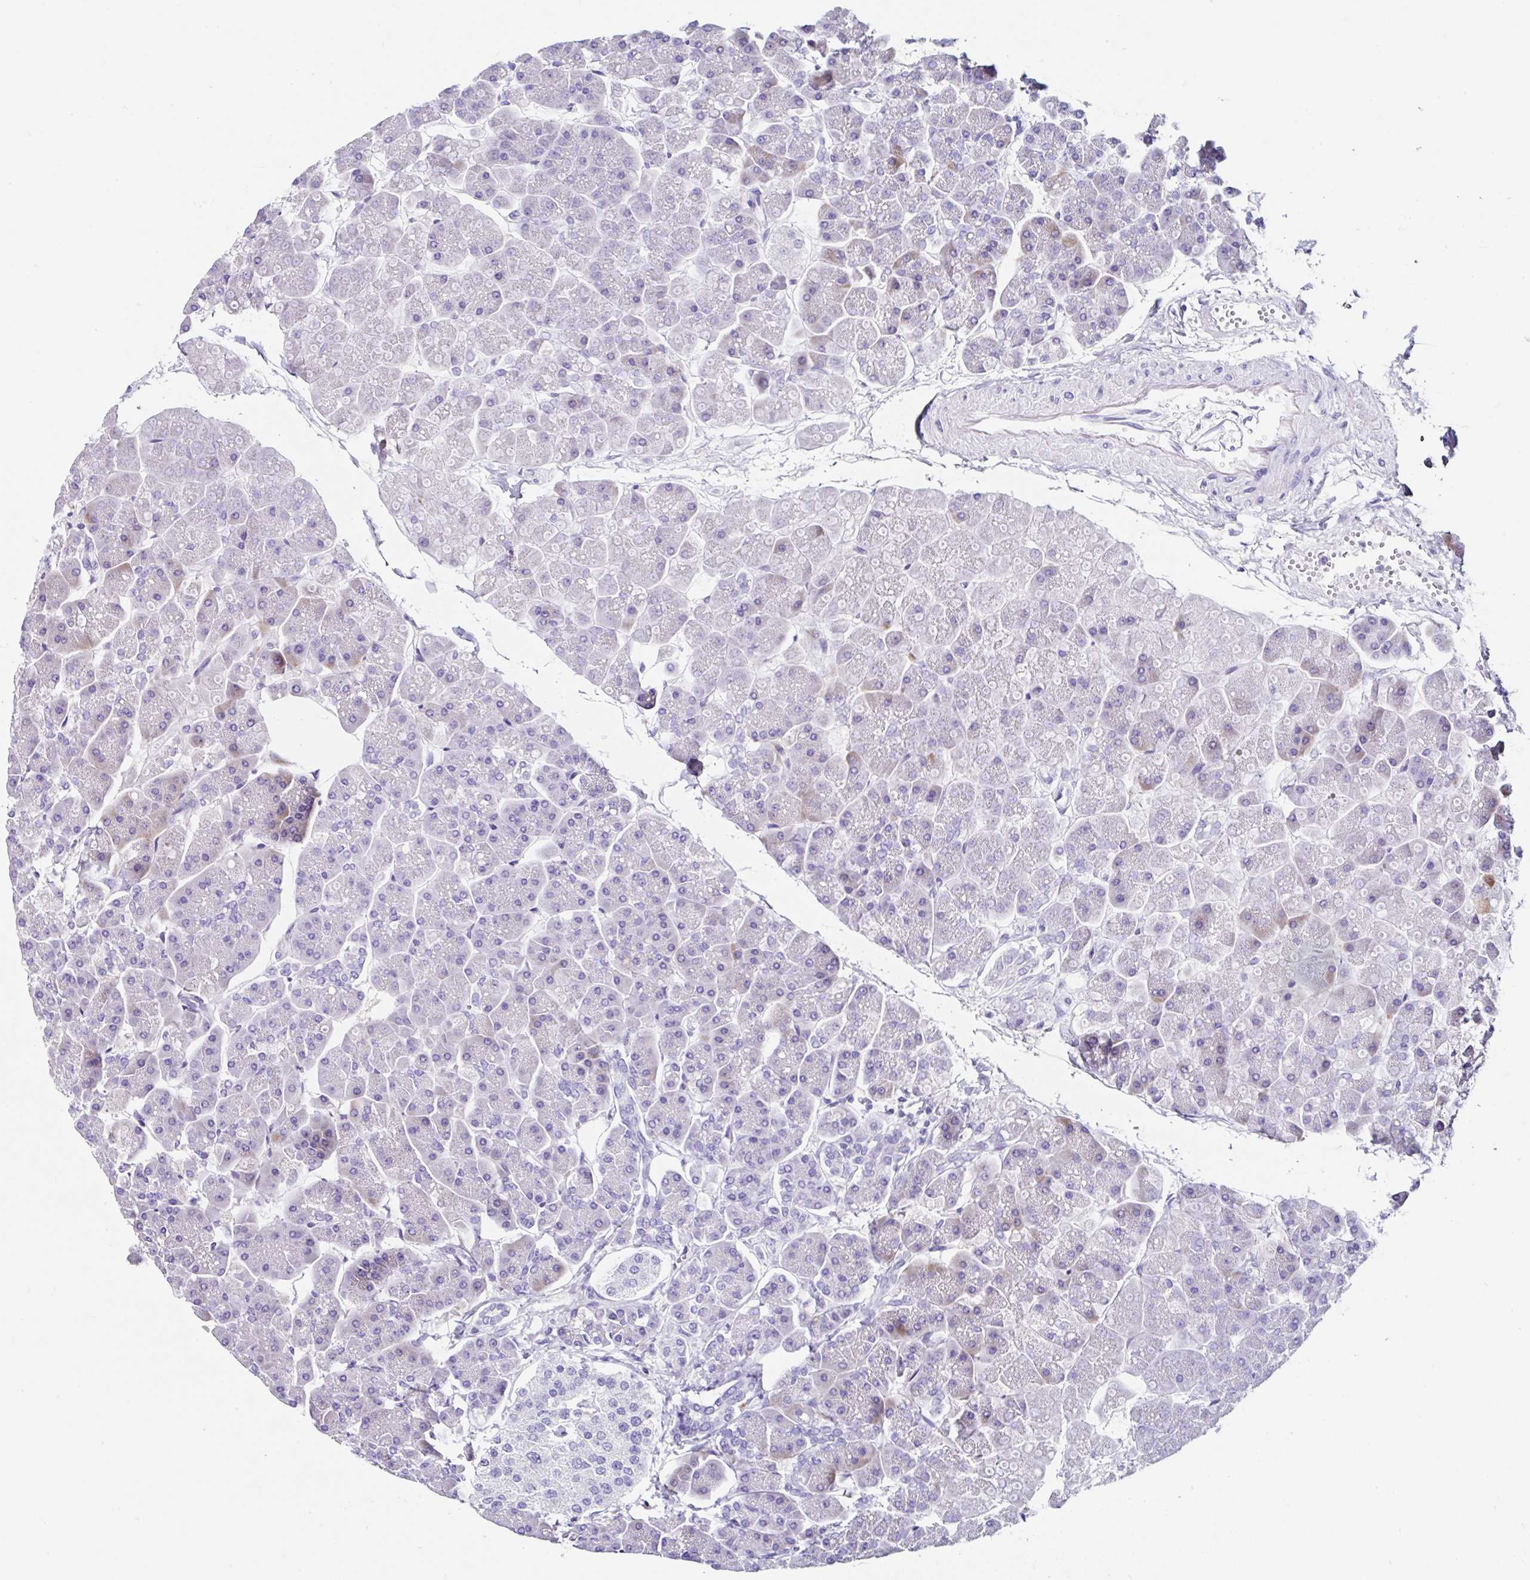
{"staining": {"intensity": "weak", "quantity": "25%-75%", "location": "cytoplasmic/membranous"}, "tissue": "pancreas", "cell_type": "Exocrine glandular cells", "image_type": "normal", "snomed": [{"axis": "morphology", "description": "Normal tissue, NOS"}, {"axis": "topography", "description": "Pancreas"}, {"axis": "topography", "description": "Peripheral nerve tissue"}], "caption": "Immunohistochemical staining of normal pancreas displays 25%-75% levels of weak cytoplasmic/membranous protein staining in about 25%-75% of exocrine glandular cells. The protein of interest is shown in brown color, while the nuclei are stained blue.", "gene": "UGT3A1", "patient": {"sex": "male", "age": 54}}